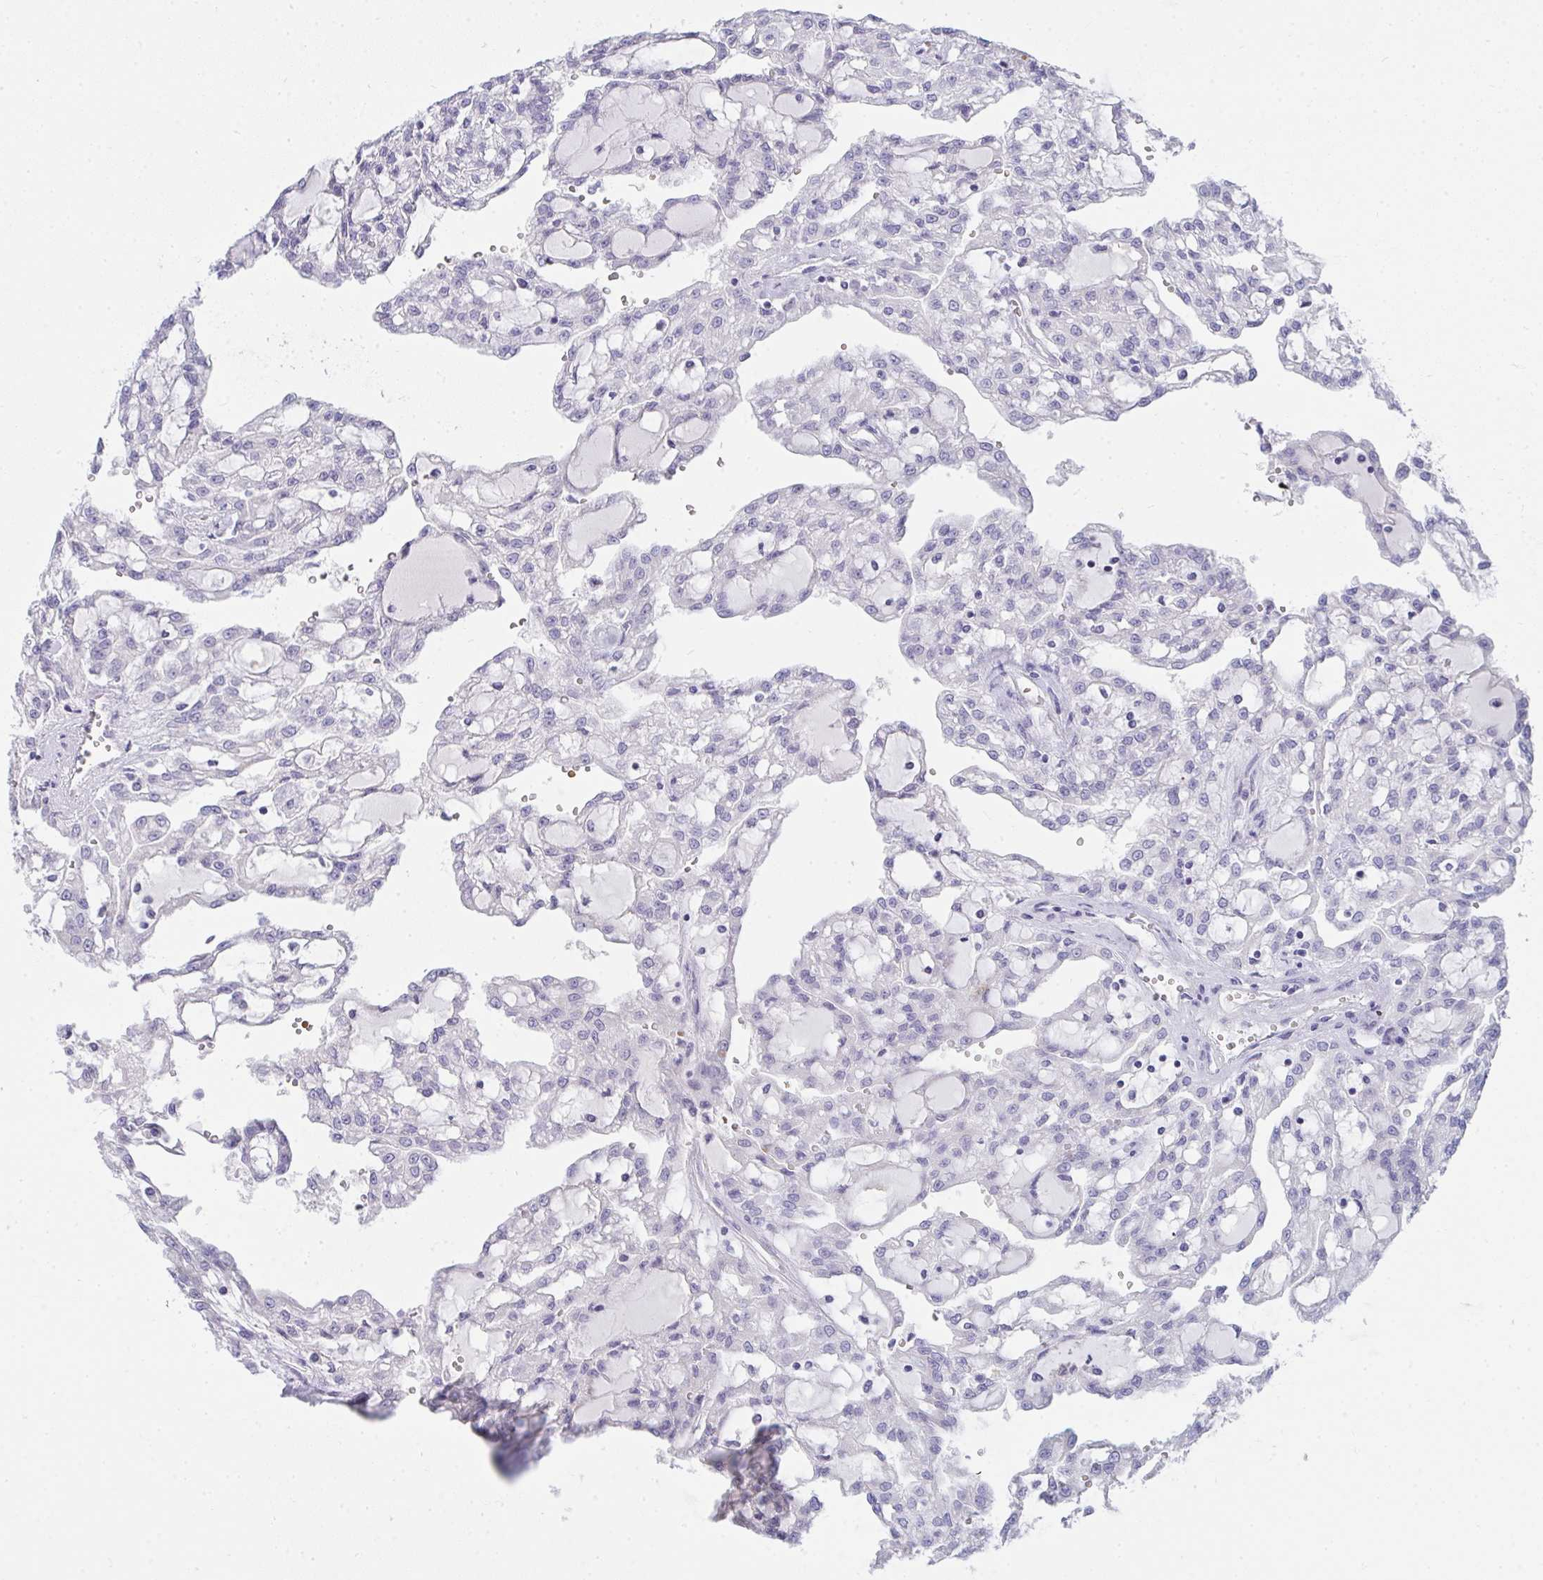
{"staining": {"intensity": "negative", "quantity": "none", "location": "none"}, "tissue": "renal cancer", "cell_type": "Tumor cells", "image_type": "cancer", "snomed": [{"axis": "morphology", "description": "Adenocarcinoma, NOS"}, {"axis": "topography", "description": "Kidney"}], "caption": "Immunohistochemistry (IHC) image of neoplastic tissue: renal cancer stained with DAB (3,3'-diaminobenzidine) displays no significant protein expression in tumor cells.", "gene": "ZNF182", "patient": {"sex": "male", "age": 63}}